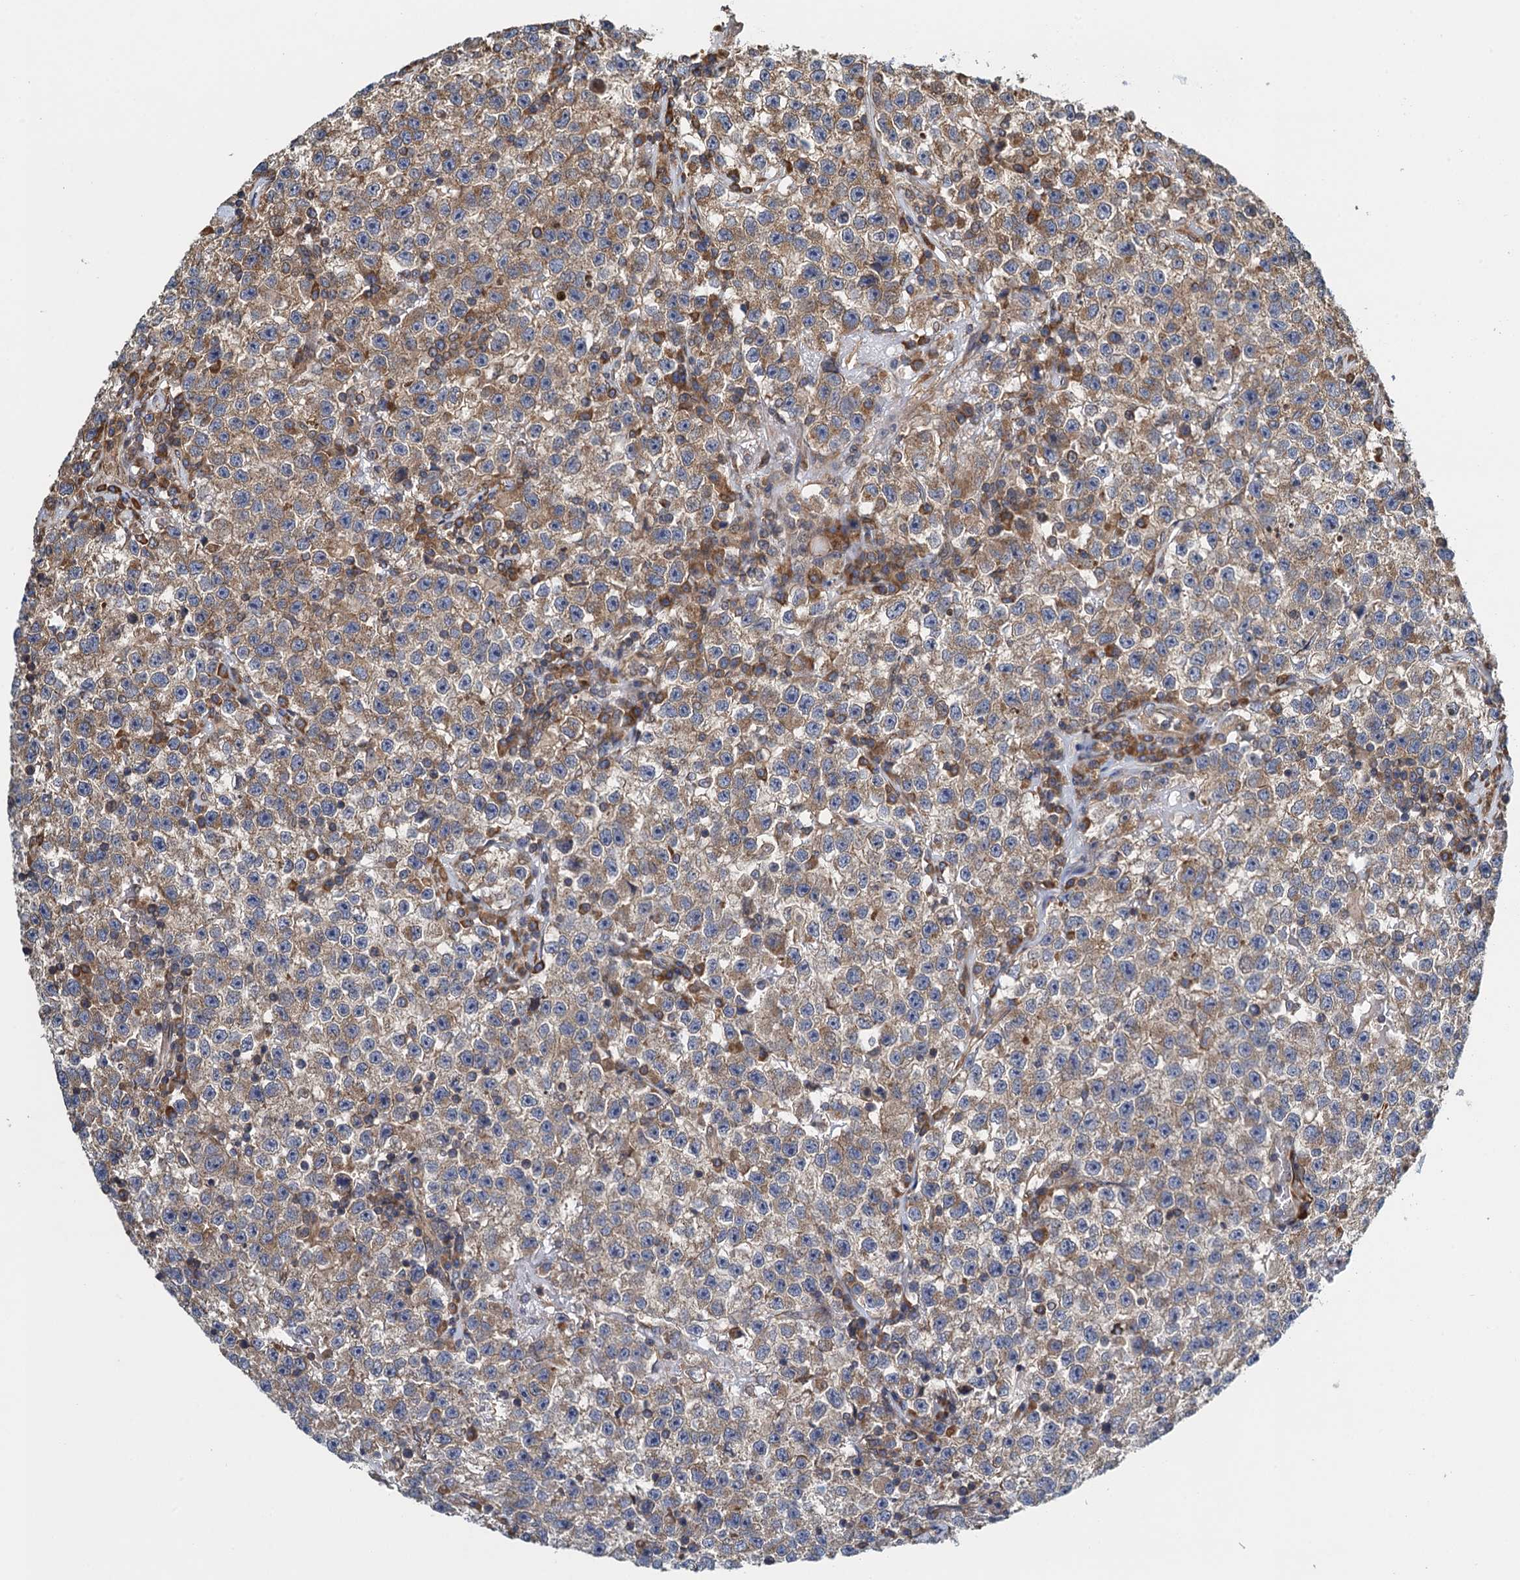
{"staining": {"intensity": "moderate", "quantity": "25%-75%", "location": "cytoplasmic/membranous"}, "tissue": "testis cancer", "cell_type": "Tumor cells", "image_type": "cancer", "snomed": [{"axis": "morphology", "description": "Seminoma, NOS"}, {"axis": "topography", "description": "Testis"}], "caption": "A histopathology image of human testis seminoma stained for a protein displays moderate cytoplasmic/membranous brown staining in tumor cells. (IHC, brightfield microscopy, high magnification).", "gene": "MDM1", "patient": {"sex": "male", "age": 22}}